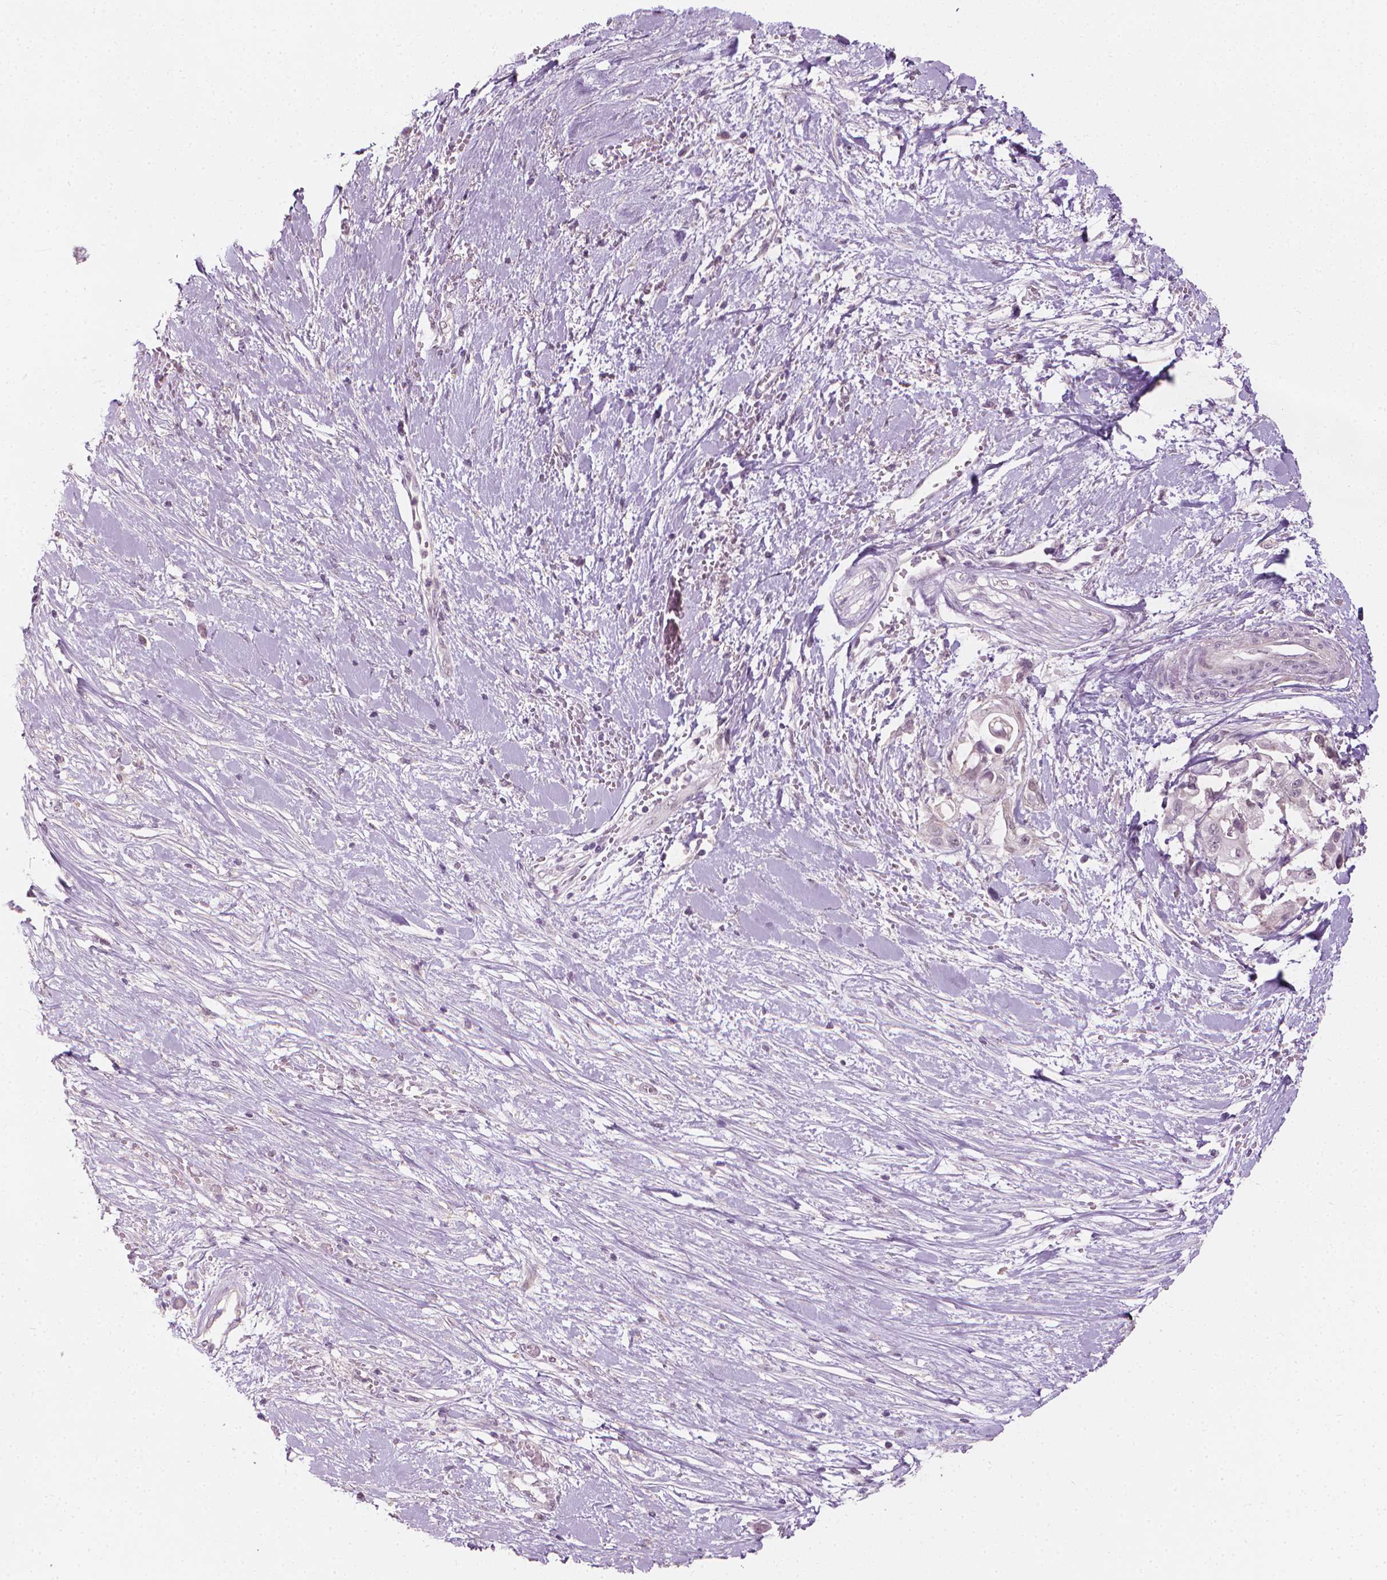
{"staining": {"intensity": "negative", "quantity": "none", "location": "none"}, "tissue": "pancreatic cancer", "cell_type": "Tumor cells", "image_type": "cancer", "snomed": [{"axis": "morphology", "description": "Adenocarcinoma, NOS"}, {"axis": "topography", "description": "Pancreas"}], "caption": "Tumor cells show no significant protein expression in adenocarcinoma (pancreatic). (DAB immunohistochemistry (IHC) with hematoxylin counter stain).", "gene": "SAXO2", "patient": {"sex": "female", "age": 63}}